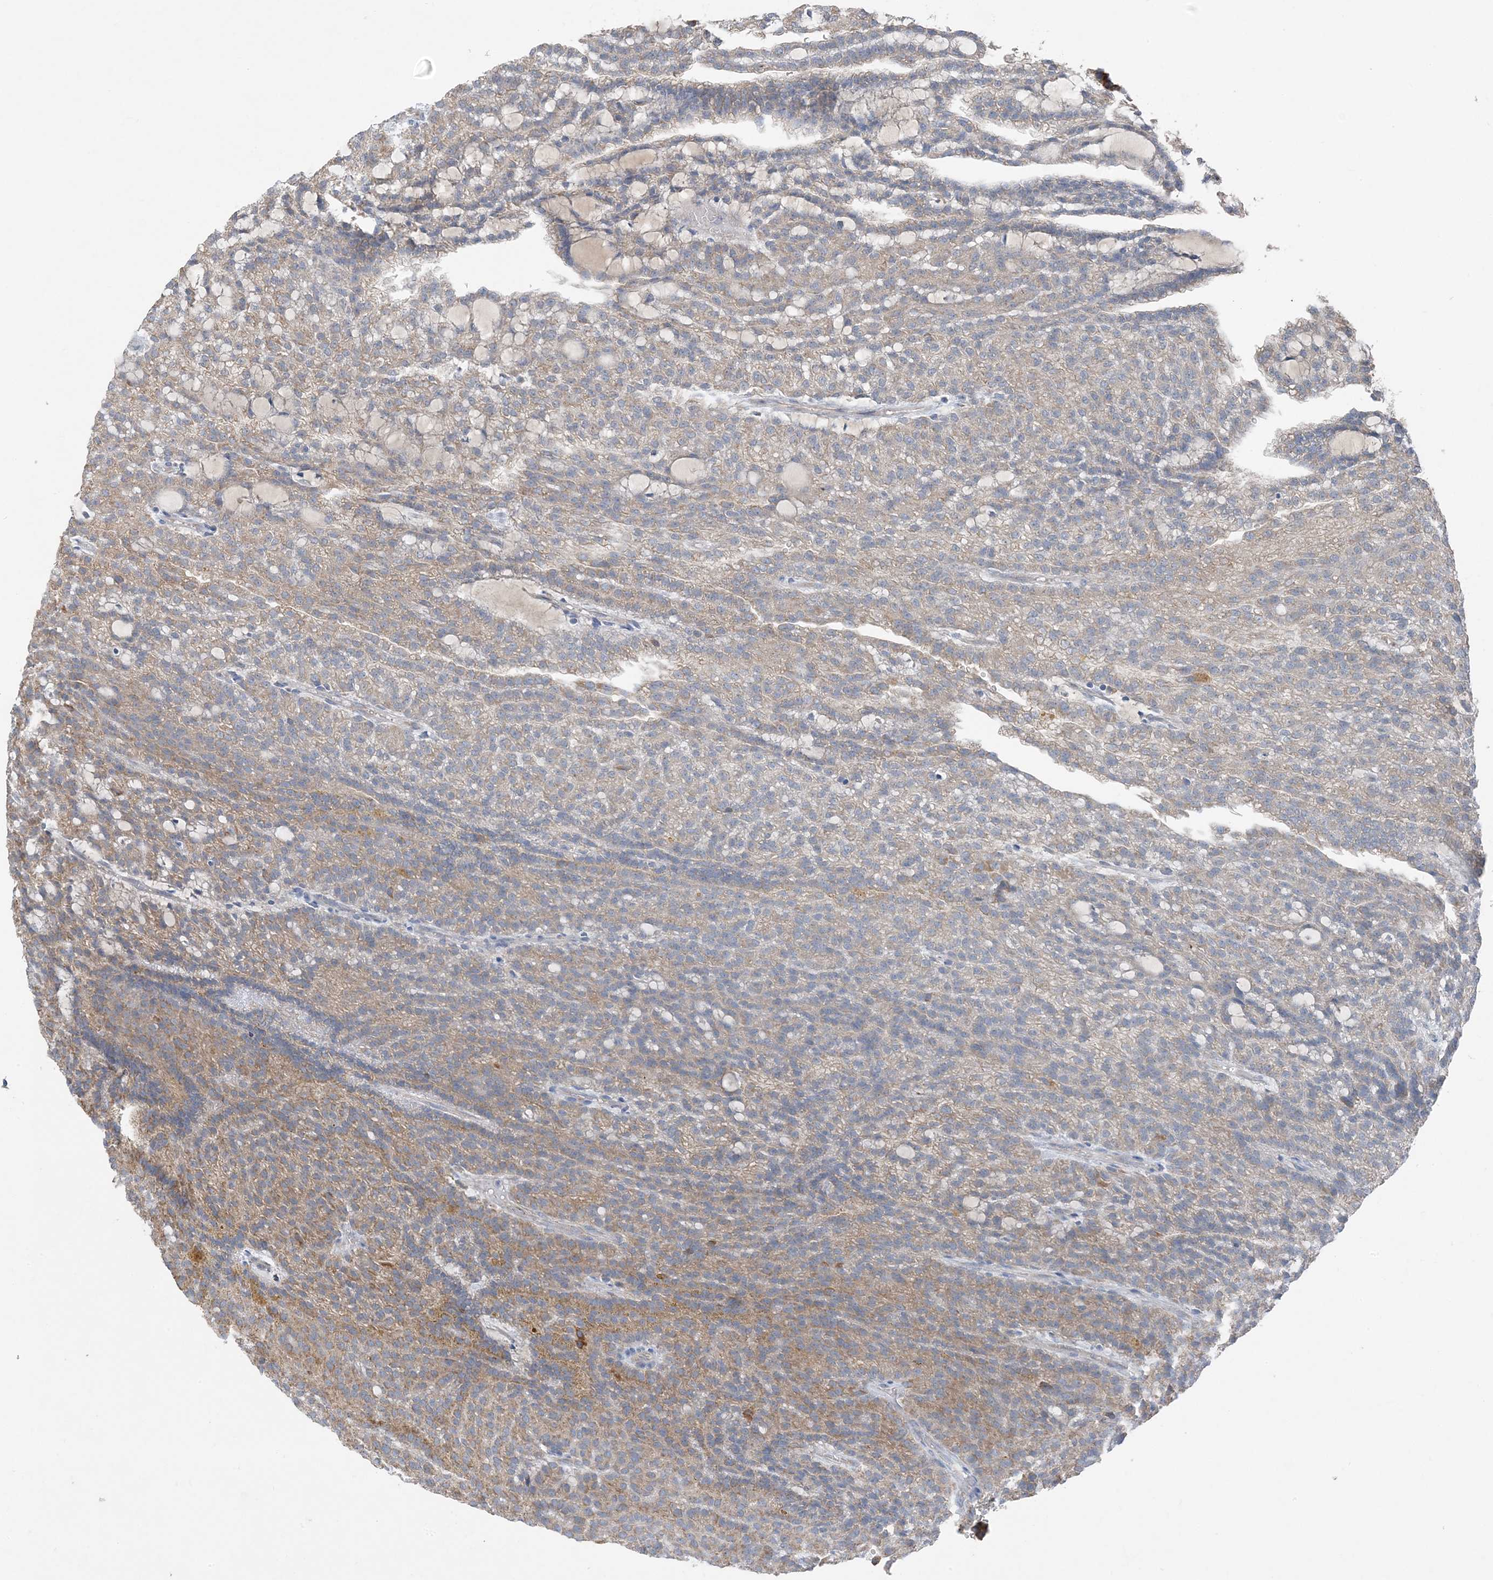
{"staining": {"intensity": "moderate", "quantity": "25%-75%", "location": "cytoplasmic/membranous"}, "tissue": "renal cancer", "cell_type": "Tumor cells", "image_type": "cancer", "snomed": [{"axis": "morphology", "description": "Adenocarcinoma, NOS"}, {"axis": "topography", "description": "Kidney"}], "caption": "Human renal cancer stained with a brown dye shows moderate cytoplasmic/membranous positive expression in about 25%-75% of tumor cells.", "gene": "DHX30", "patient": {"sex": "male", "age": 63}}